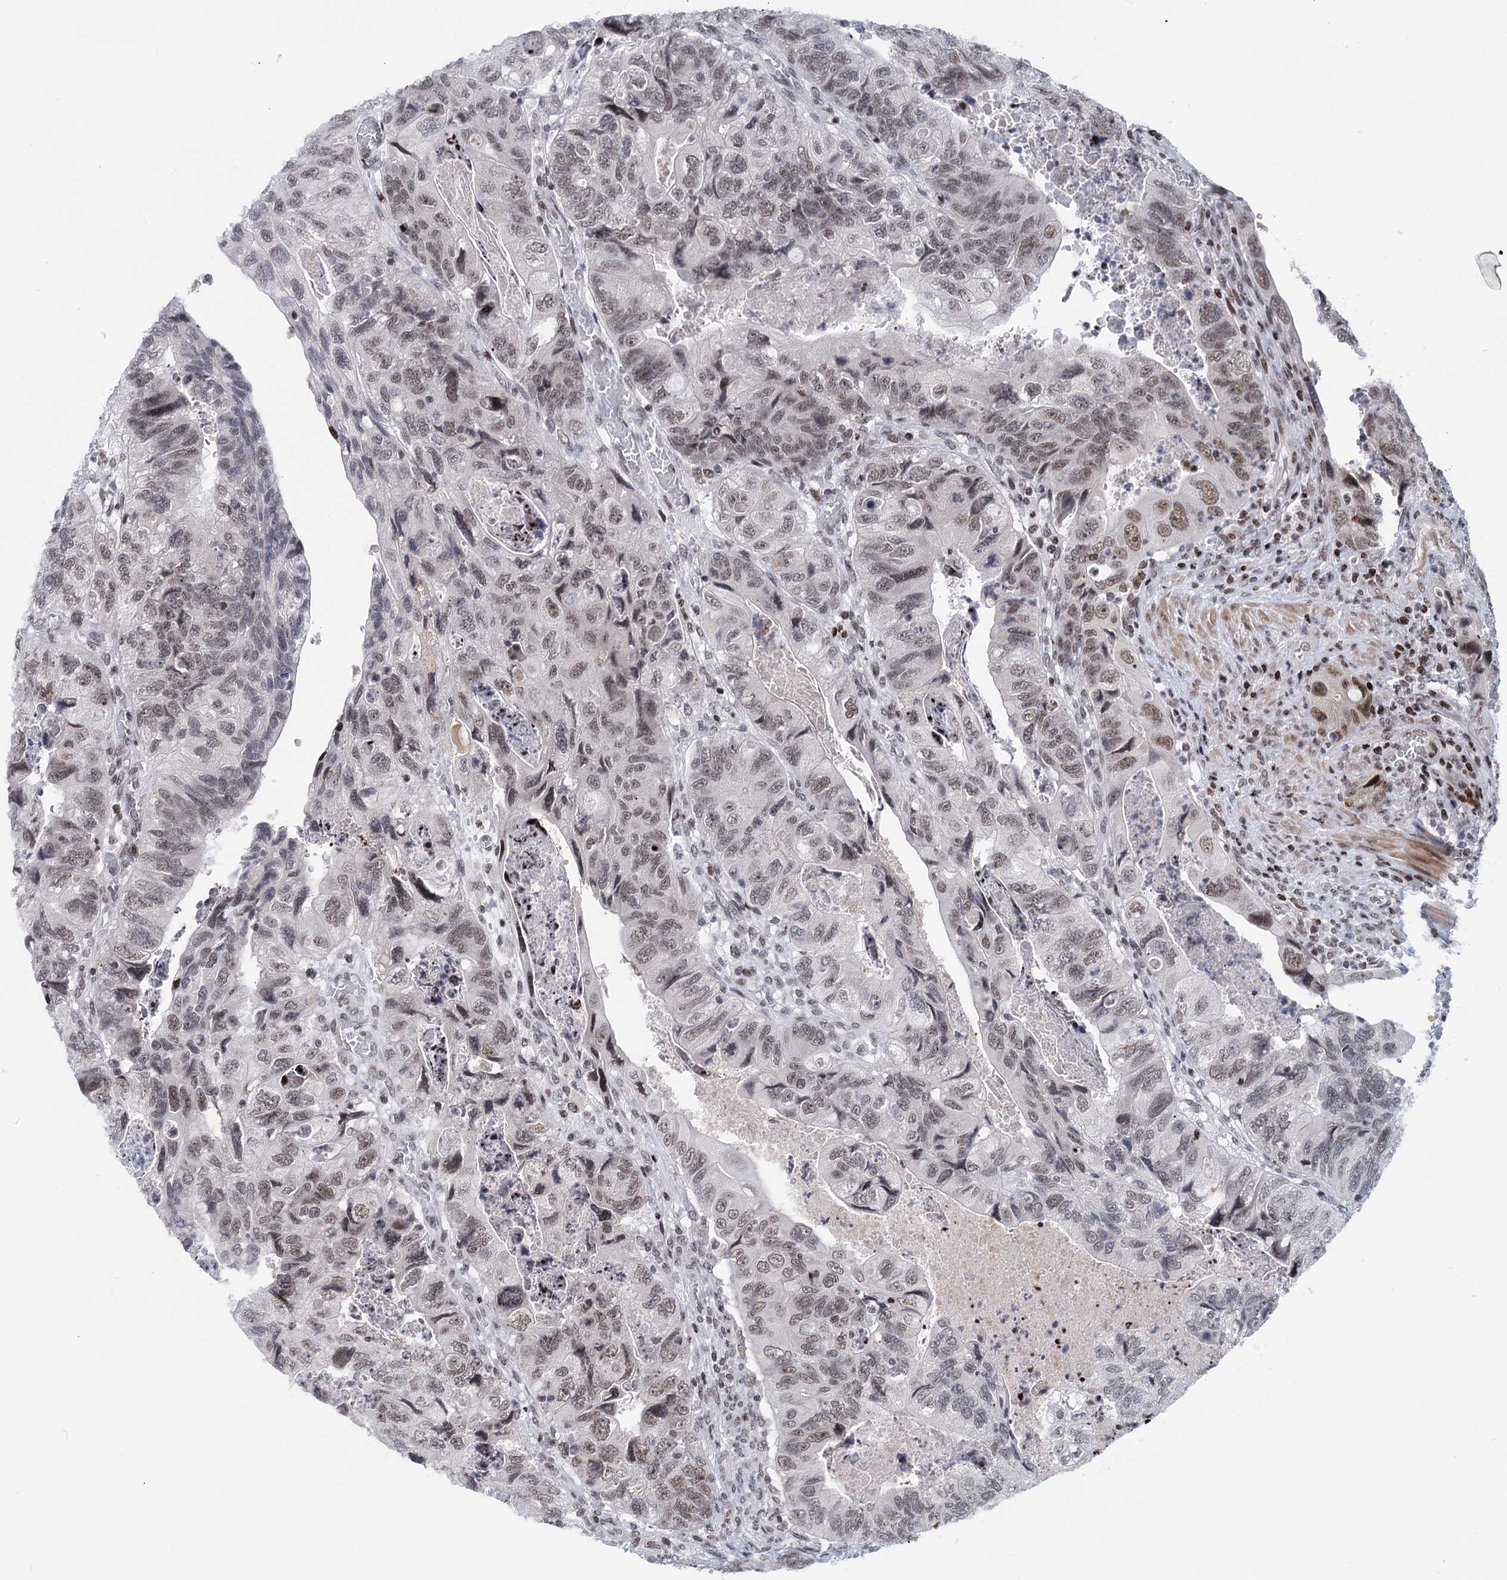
{"staining": {"intensity": "weak", "quantity": "25%-75%", "location": "nuclear"}, "tissue": "colorectal cancer", "cell_type": "Tumor cells", "image_type": "cancer", "snomed": [{"axis": "morphology", "description": "Adenocarcinoma, NOS"}, {"axis": "topography", "description": "Rectum"}], "caption": "Protein expression analysis of human colorectal adenocarcinoma reveals weak nuclear positivity in approximately 25%-75% of tumor cells.", "gene": "ZCCHC10", "patient": {"sex": "male", "age": 63}}